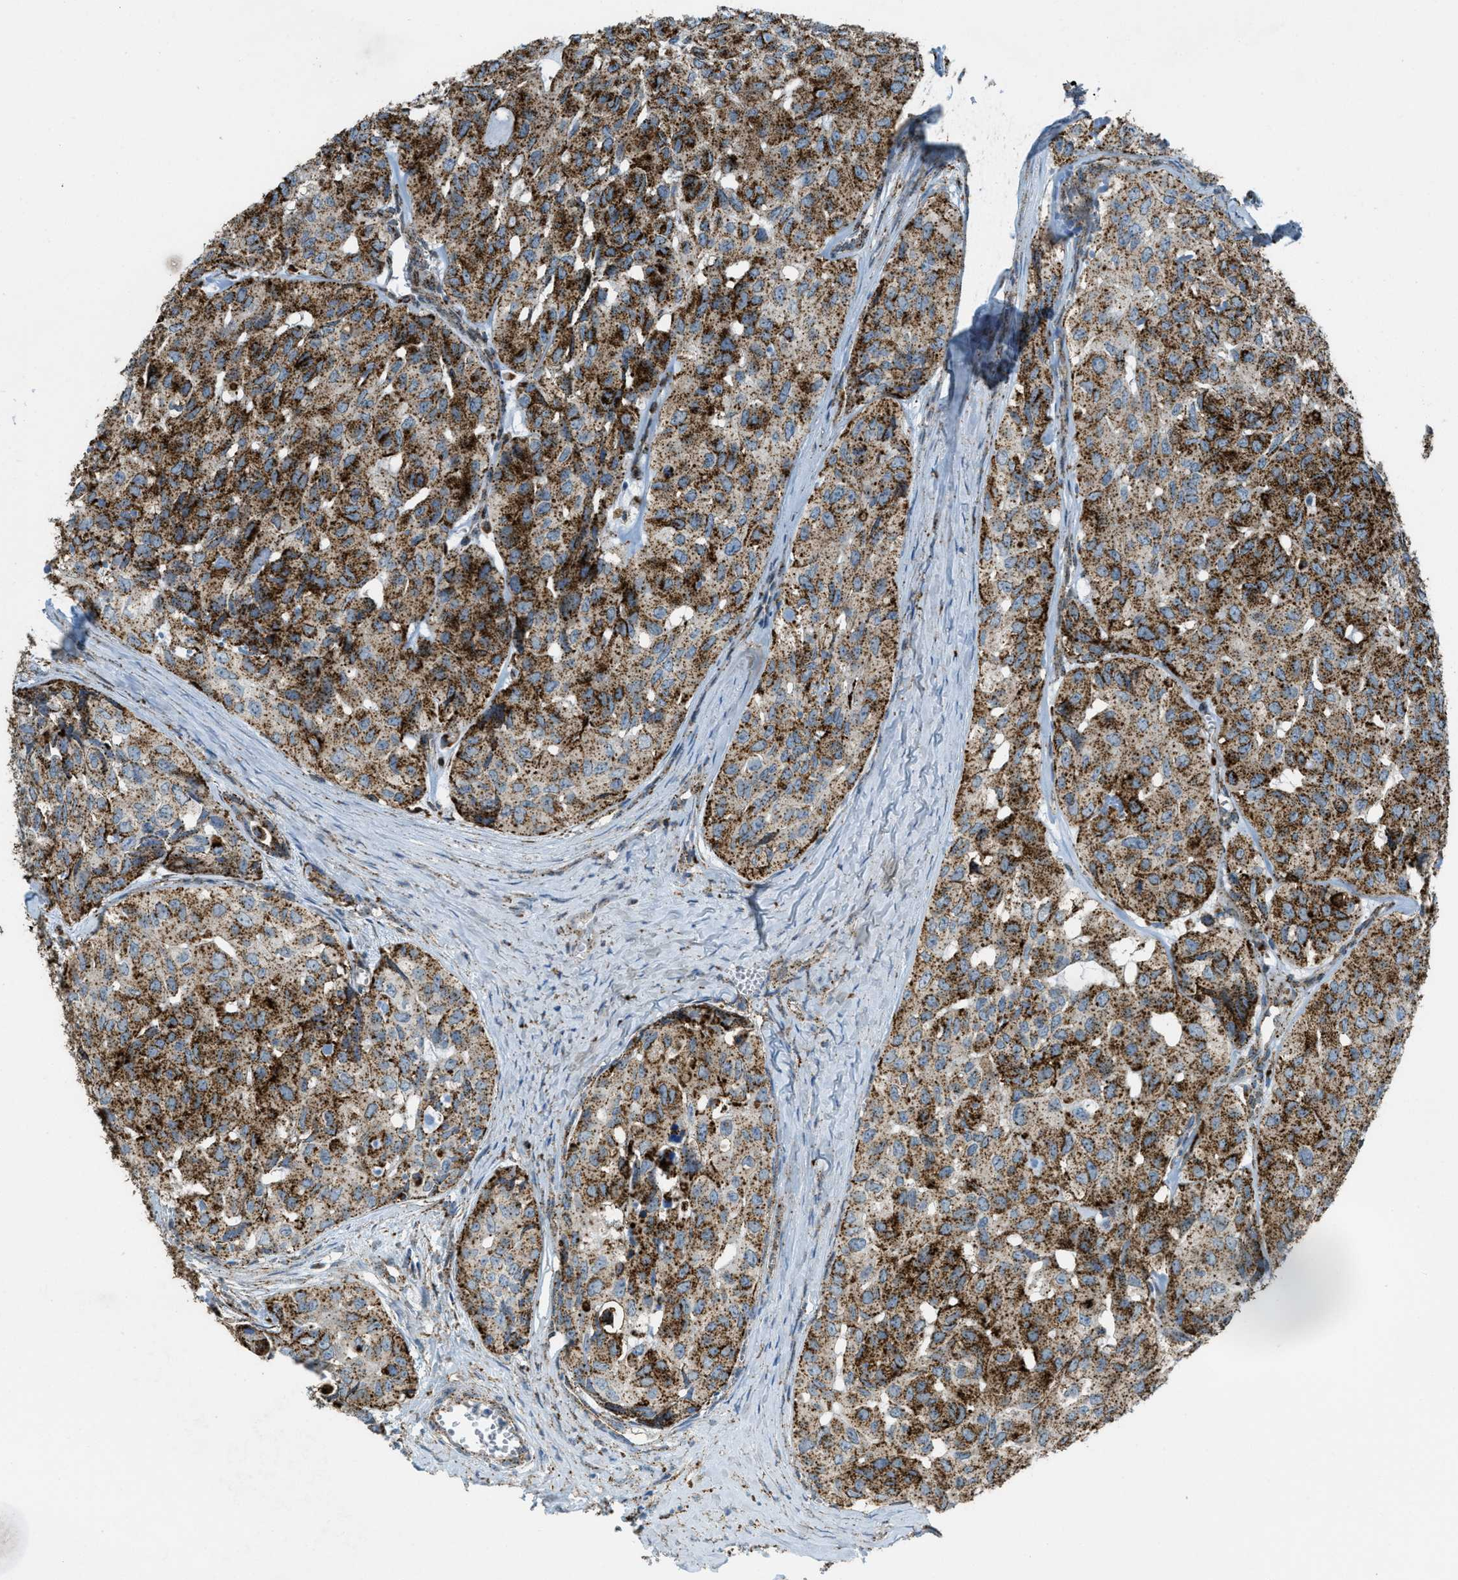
{"staining": {"intensity": "strong", "quantity": ">75%", "location": "cytoplasmic/membranous"}, "tissue": "head and neck cancer", "cell_type": "Tumor cells", "image_type": "cancer", "snomed": [{"axis": "morphology", "description": "Adenocarcinoma, NOS"}, {"axis": "topography", "description": "Salivary gland, NOS"}, {"axis": "topography", "description": "Head-Neck"}], "caption": "Immunohistochemistry (IHC) (DAB) staining of human head and neck adenocarcinoma displays strong cytoplasmic/membranous protein positivity in about >75% of tumor cells. (Brightfield microscopy of DAB IHC at high magnification).", "gene": "SCARB2", "patient": {"sex": "female", "age": 76}}